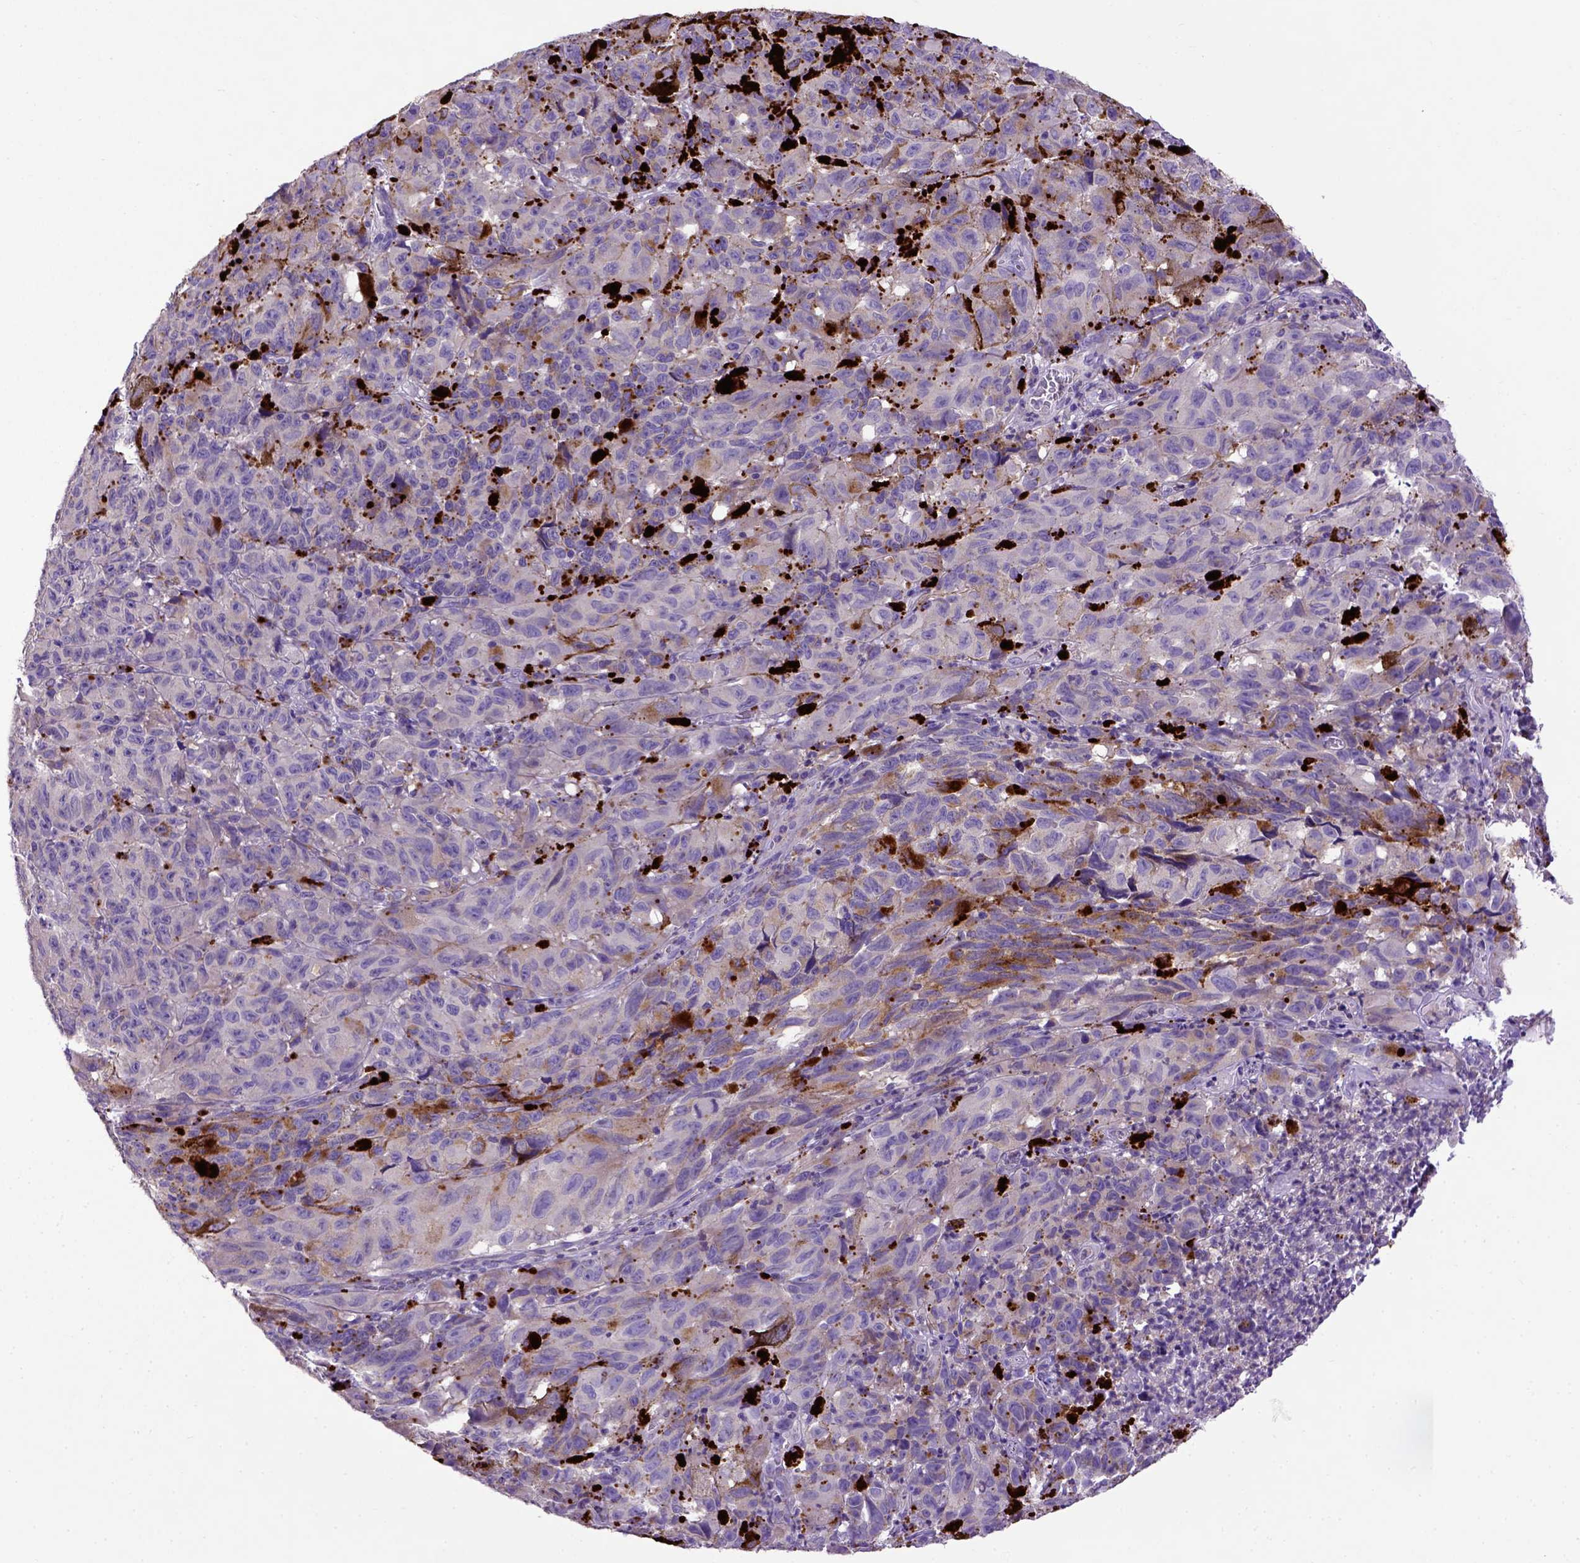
{"staining": {"intensity": "negative", "quantity": "none", "location": "none"}, "tissue": "melanoma", "cell_type": "Tumor cells", "image_type": "cancer", "snomed": [{"axis": "morphology", "description": "Malignant melanoma, NOS"}, {"axis": "topography", "description": "Vulva, labia, clitoris and Bartholin´s gland, NO"}], "caption": "A micrograph of melanoma stained for a protein displays no brown staining in tumor cells.", "gene": "ADAM12", "patient": {"sex": "female", "age": 75}}